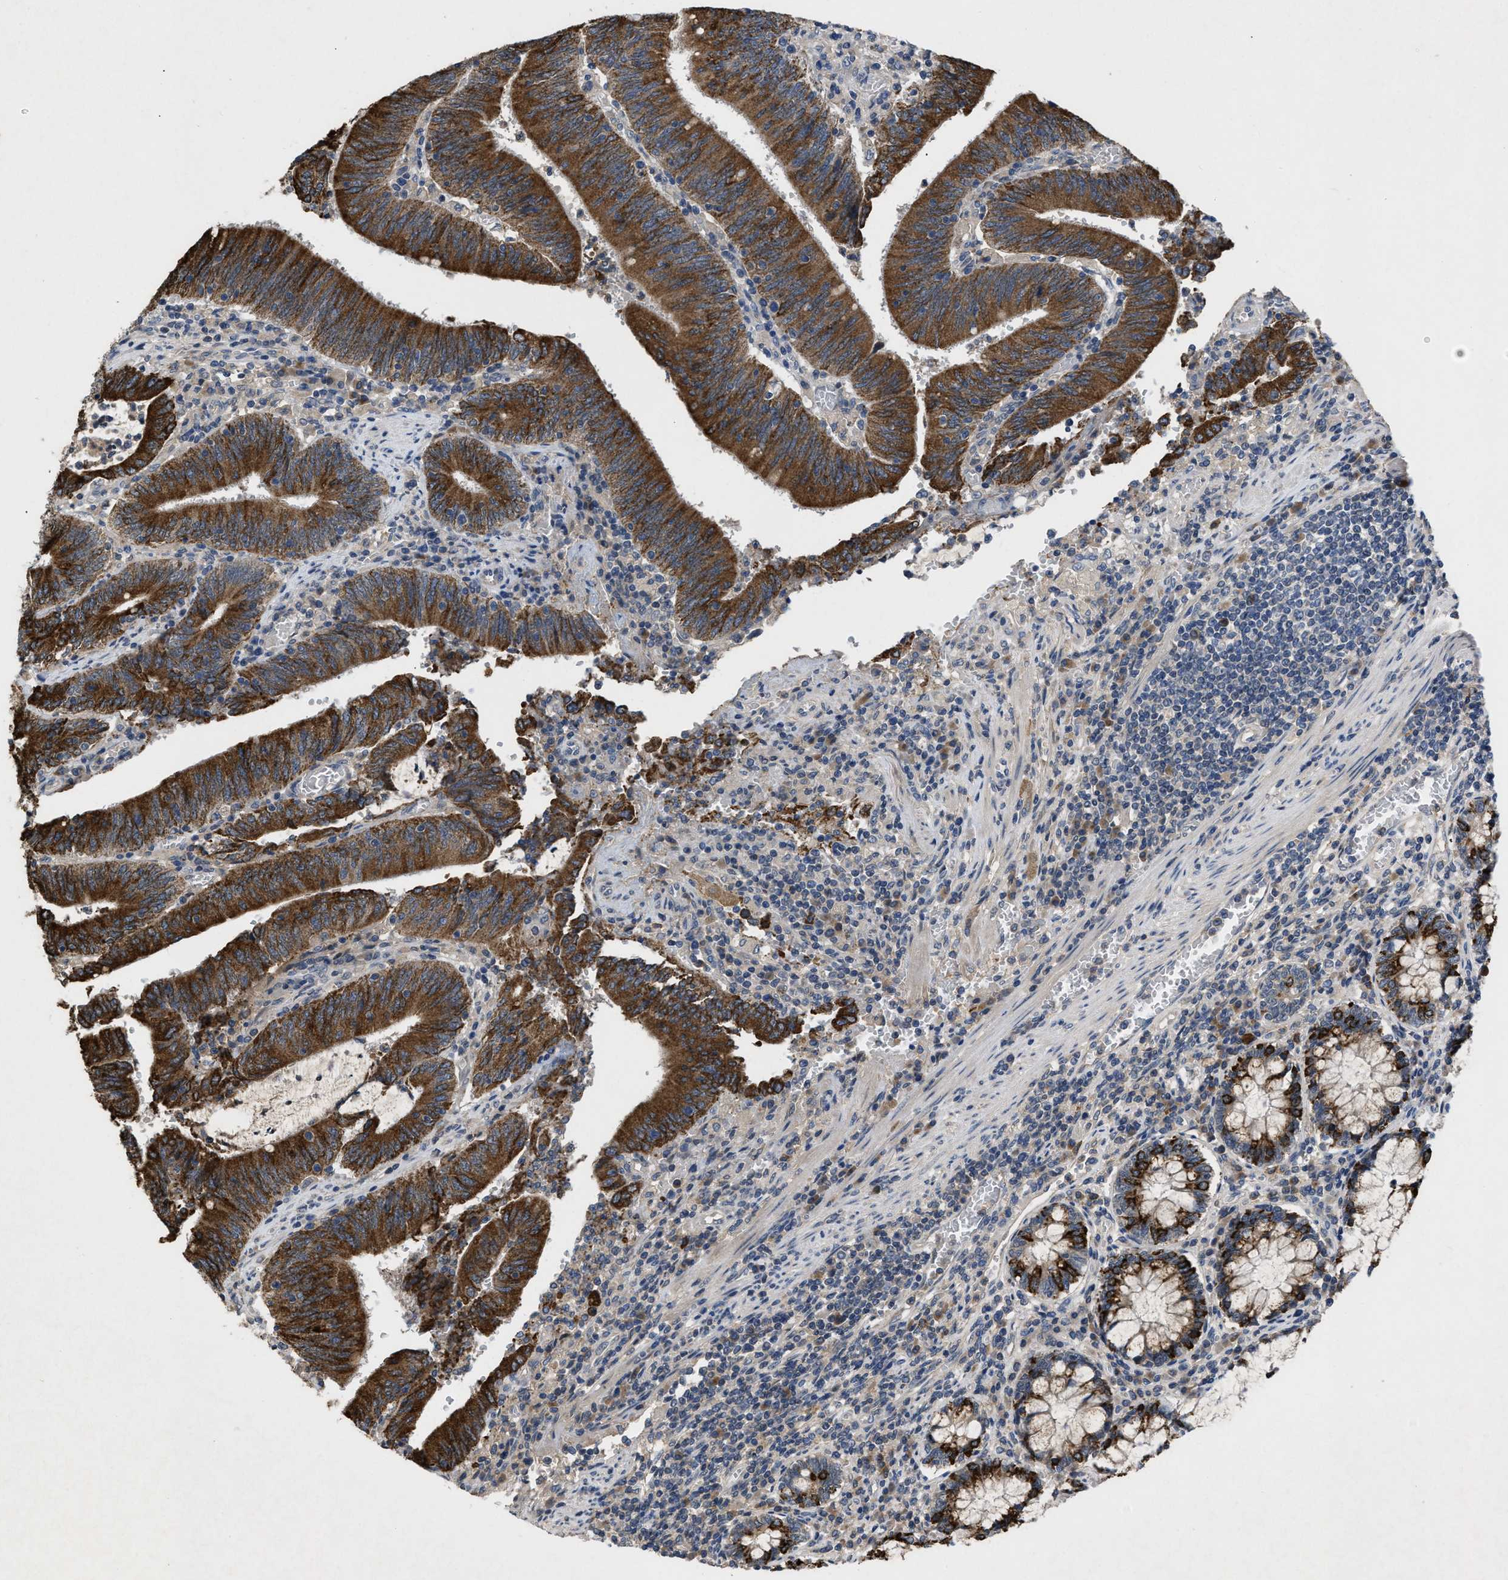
{"staining": {"intensity": "strong", "quantity": ">75%", "location": "cytoplasmic/membranous"}, "tissue": "colorectal cancer", "cell_type": "Tumor cells", "image_type": "cancer", "snomed": [{"axis": "morphology", "description": "Normal tissue, NOS"}, {"axis": "morphology", "description": "Adenocarcinoma, NOS"}, {"axis": "topography", "description": "Rectum"}], "caption": "Adenocarcinoma (colorectal) stained with a brown dye displays strong cytoplasmic/membranous positive staining in approximately >75% of tumor cells.", "gene": "VPS4A", "patient": {"sex": "female", "age": 66}}